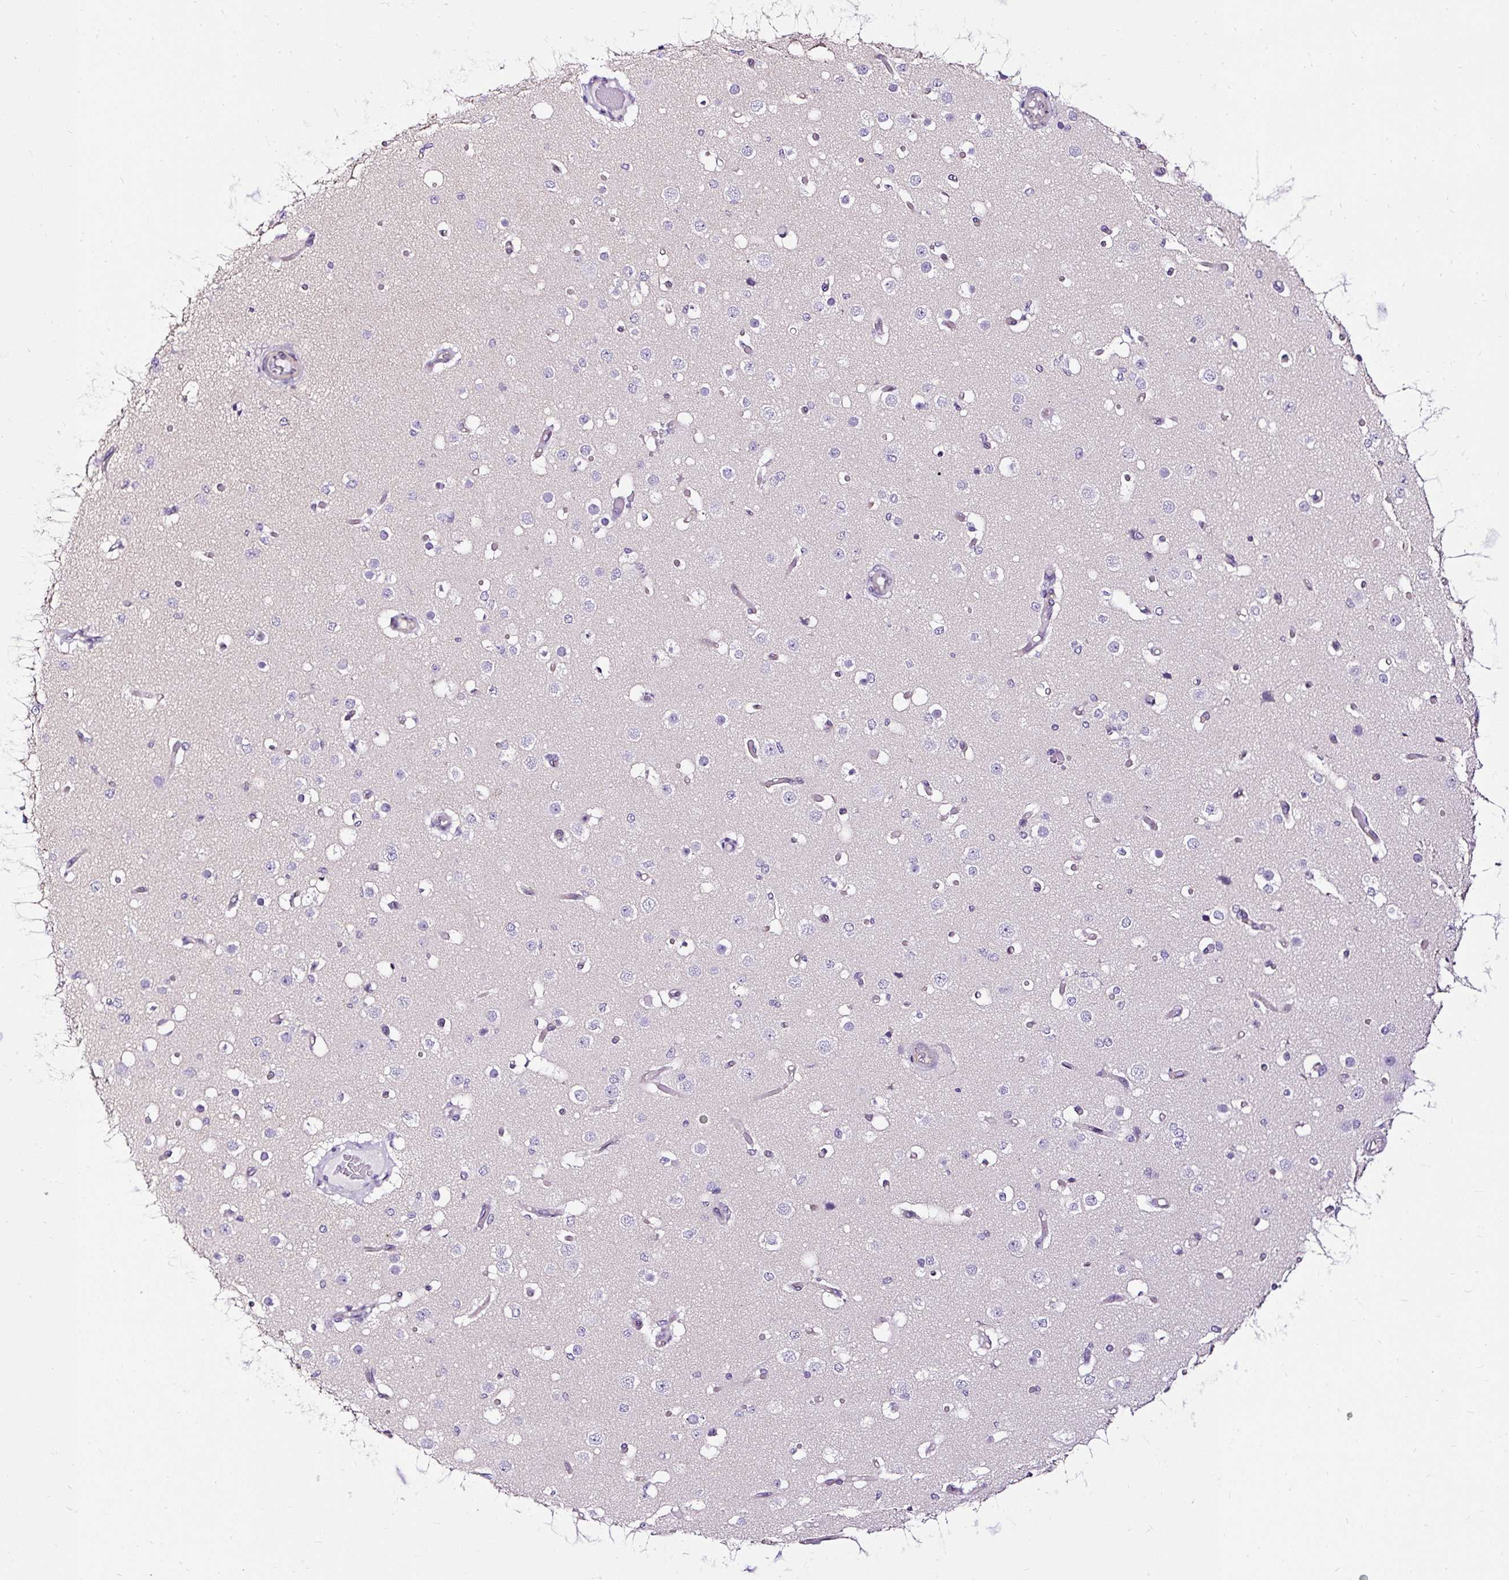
{"staining": {"intensity": "weak", "quantity": ">75%", "location": "cytoplasmic/membranous"}, "tissue": "cerebral cortex", "cell_type": "Endothelial cells", "image_type": "normal", "snomed": [{"axis": "morphology", "description": "Normal tissue, NOS"}, {"axis": "morphology", "description": "Inflammation, NOS"}, {"axis": "topography", "description": "Cerebral cortex"}], "caption": "IHC of benign cerebral cortex demonstrates low levels of weak cytoplasmic/membranous staining in about >75% of endothelial cells.", "gene": "SLC7A8", "patient": {"sex": "male", "age": 6}}